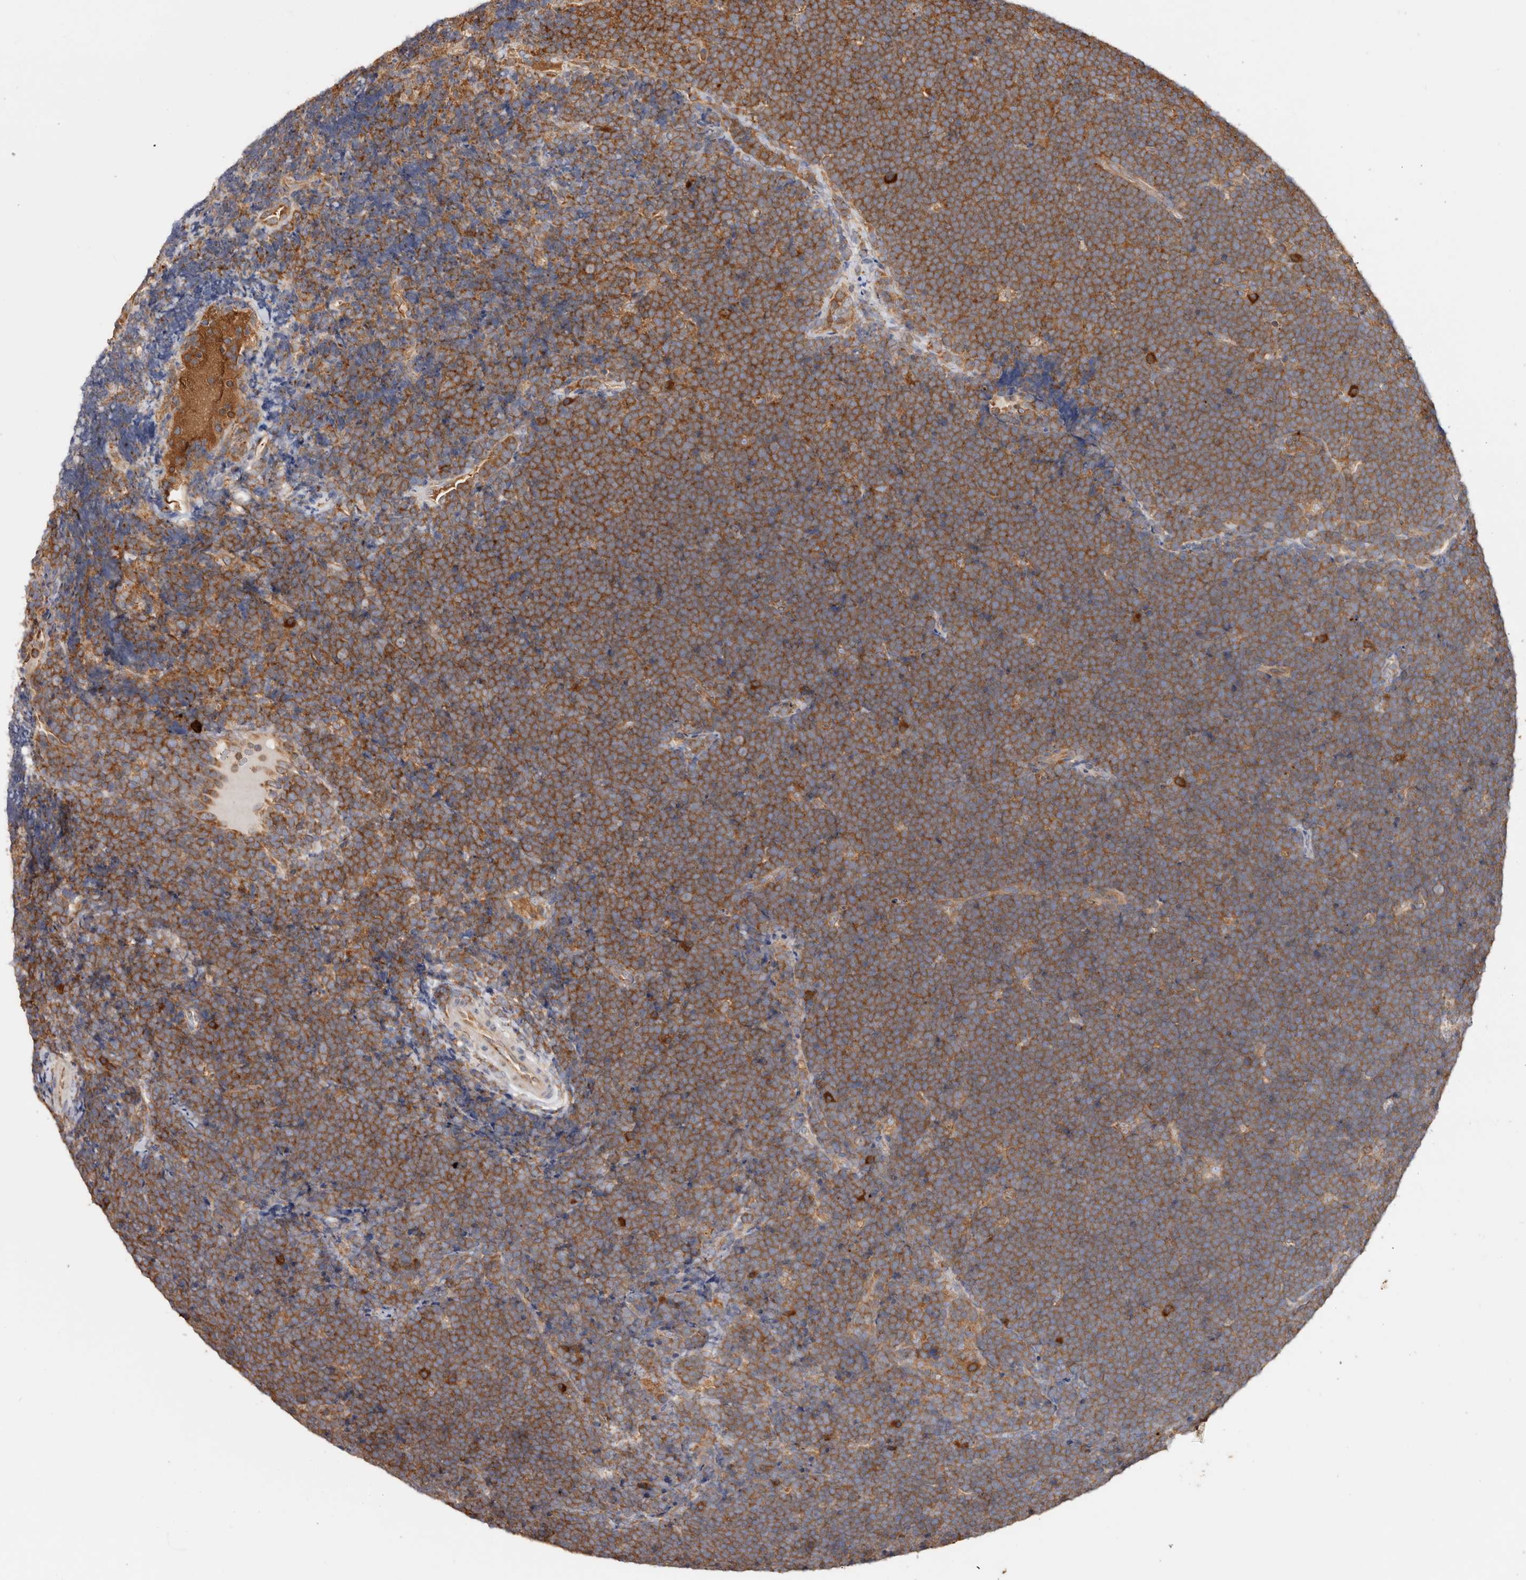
{"staining": {"intensity": "strong", "quantity": ">75%", "location": "cytoplasmic/membranous"}, "tissue": "lymphoma", "cell_type": "Tumor cells", "image_type": "cancer", "snomed": [{"axis": "morphology", "description": "Malignant lymphoma, non-Hodgkin's type, High grade"}, {"axis": "topography", "description": "Lymph node"}], "caption": "A brown stain shows strong cytoplasmic/membranous staining of a protein in human high-grade malignant lymphoma, non-Hodgkin's type tumor cells.", "gene": "EPRS1", "patient": {"sex": "male", "age": 13}}